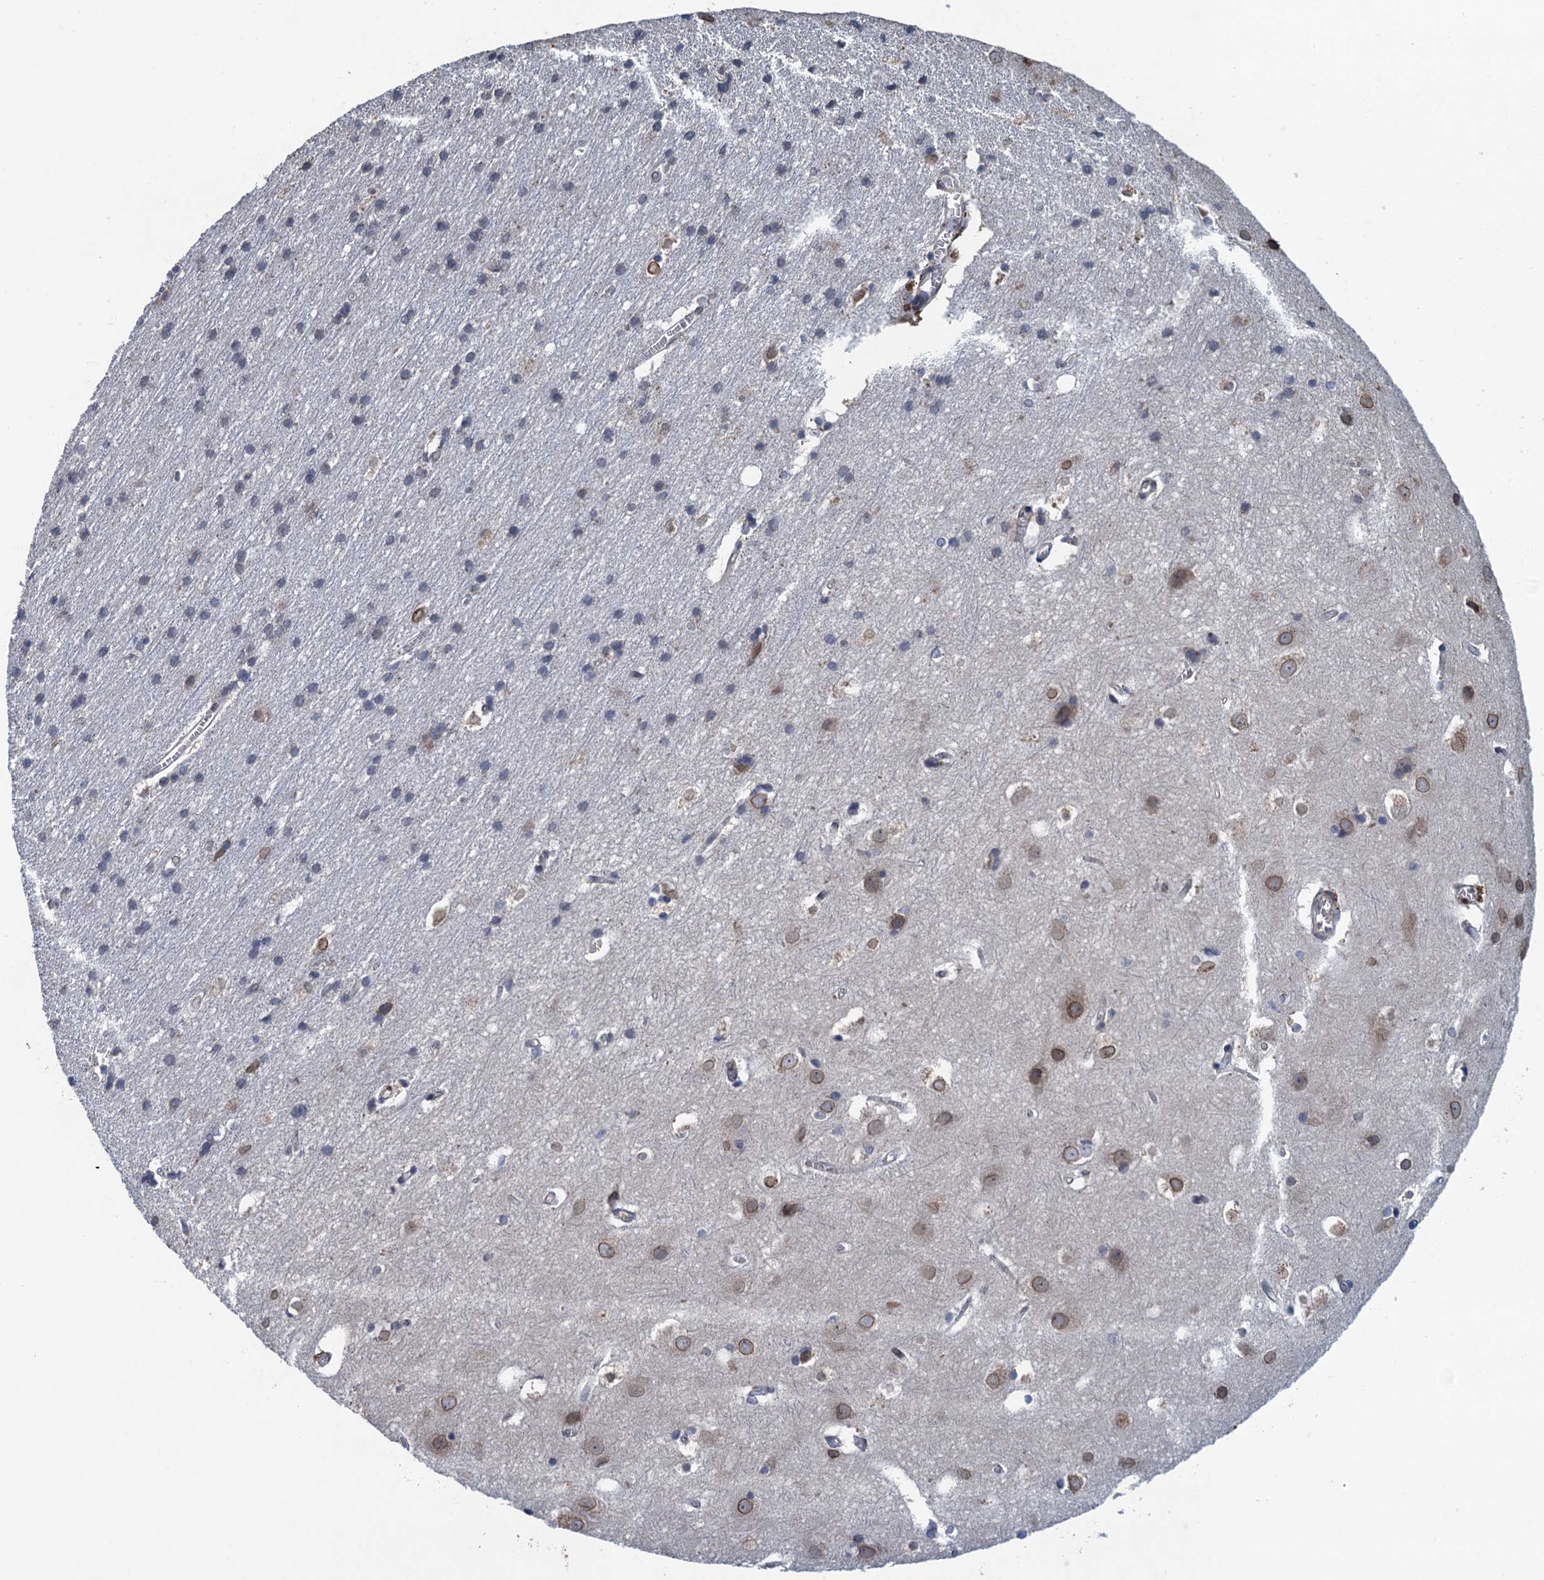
{"staining": {"intensity": "negative", "quantity": "none", "location": "none"}, "tissue": "cerebral cortex", "cell_type": "Endothelial cells", "image_type": "normal", "snomed": [{"axis": "morphology", "description": "Normal tissue, NOS"}, {"axis": "topography", "description": "Cerebral cortex"}], "caption": "There is no significant expression in endothelial cells of cerebral cortex. (DAB IHC, high magnification).", "gene": "CTU2", "patient": {"sex": "male", "age": 54}}